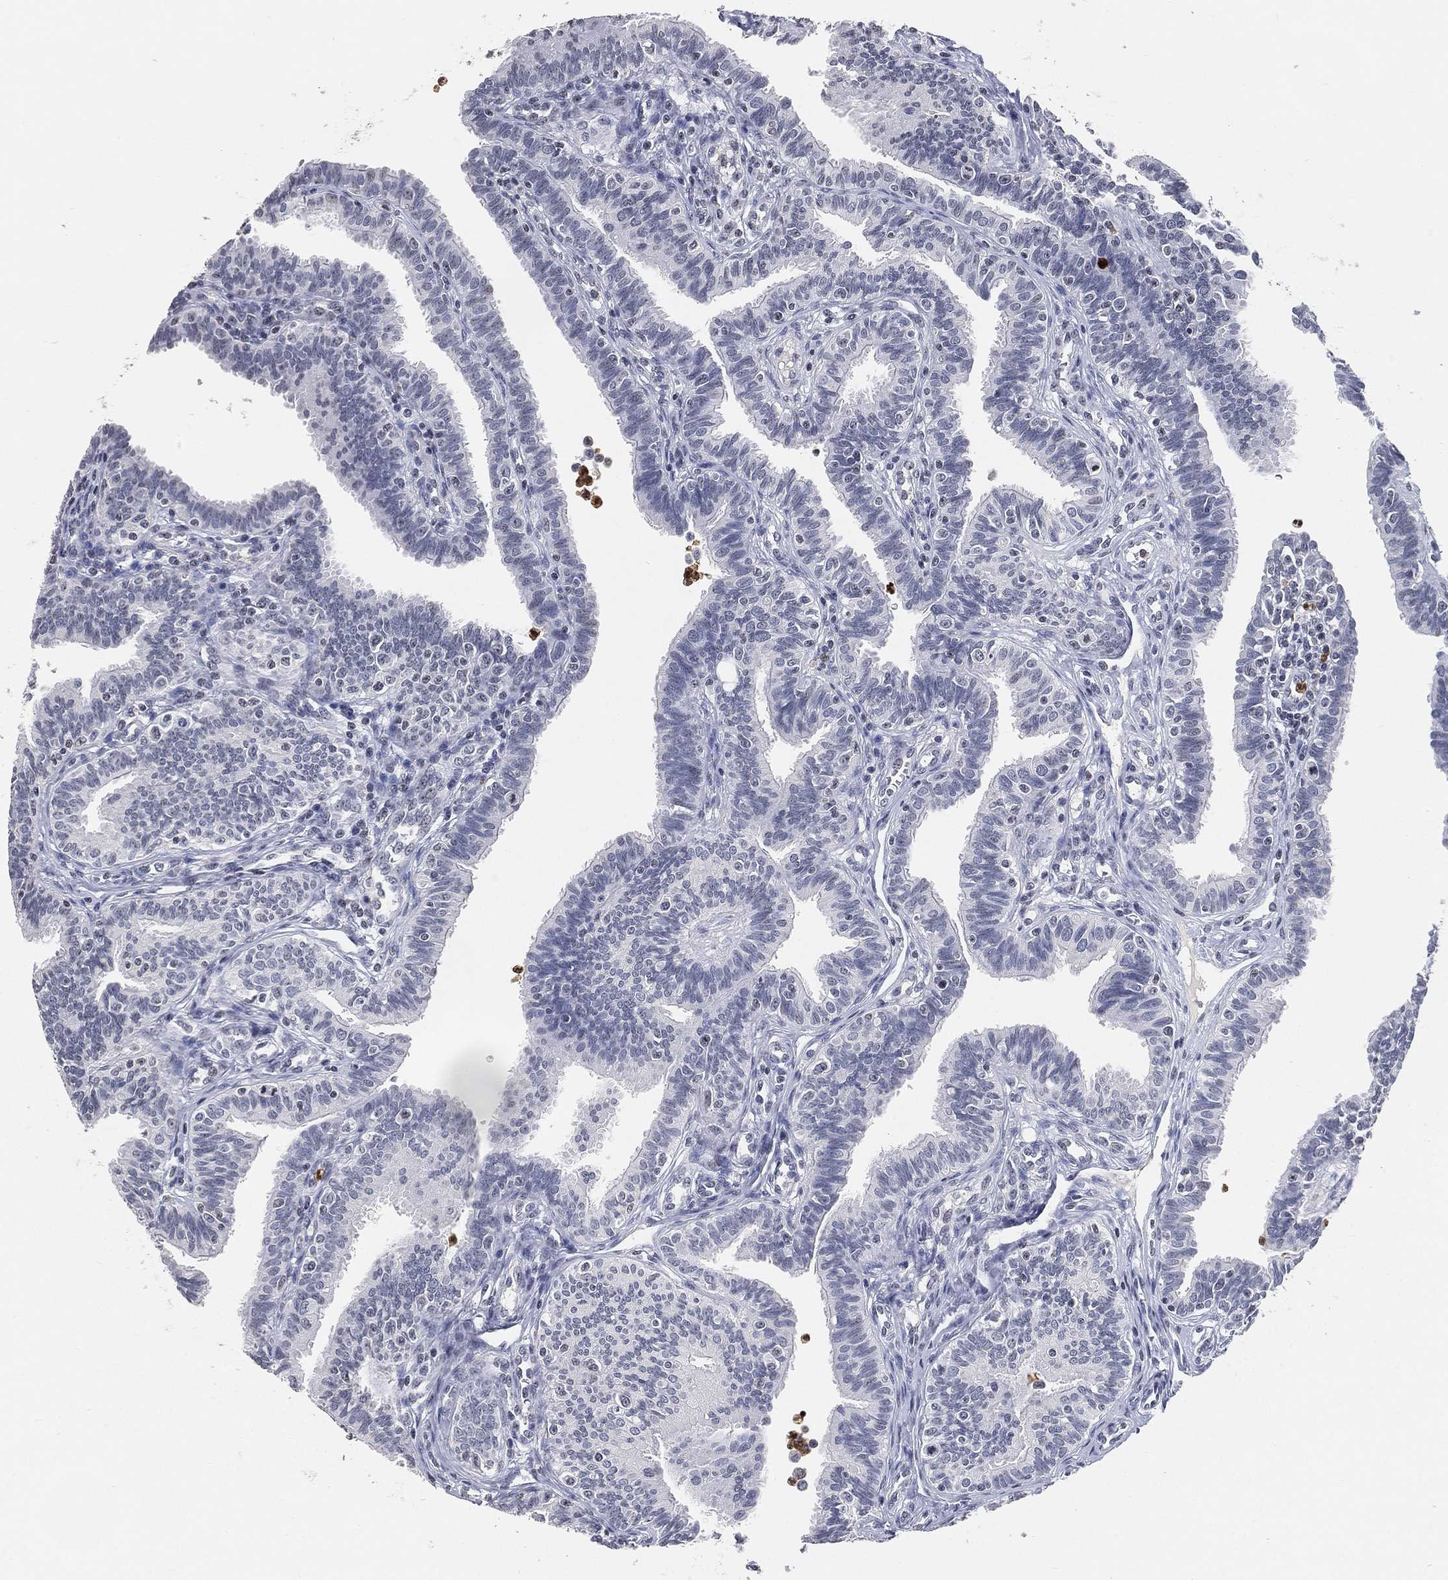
{"staining": {"intensity": "negative", "quantity": "none", "location": "none"}, "tissue": "fallopian tube", "cell_type": "Glandular cells", "image_type": "normal", "snomed": [{"axis": "morphology", "description": "Normal tissue, NOS"}, {"axis": "topography", "description": "Fallopian tube"}], "caption": "Immunohistochemical staining of unremarkable human fallopian tube reveals no significant staining in glandular cells.", "gene": "ARG1", "patient": {"sex": "female", "age": 36}}